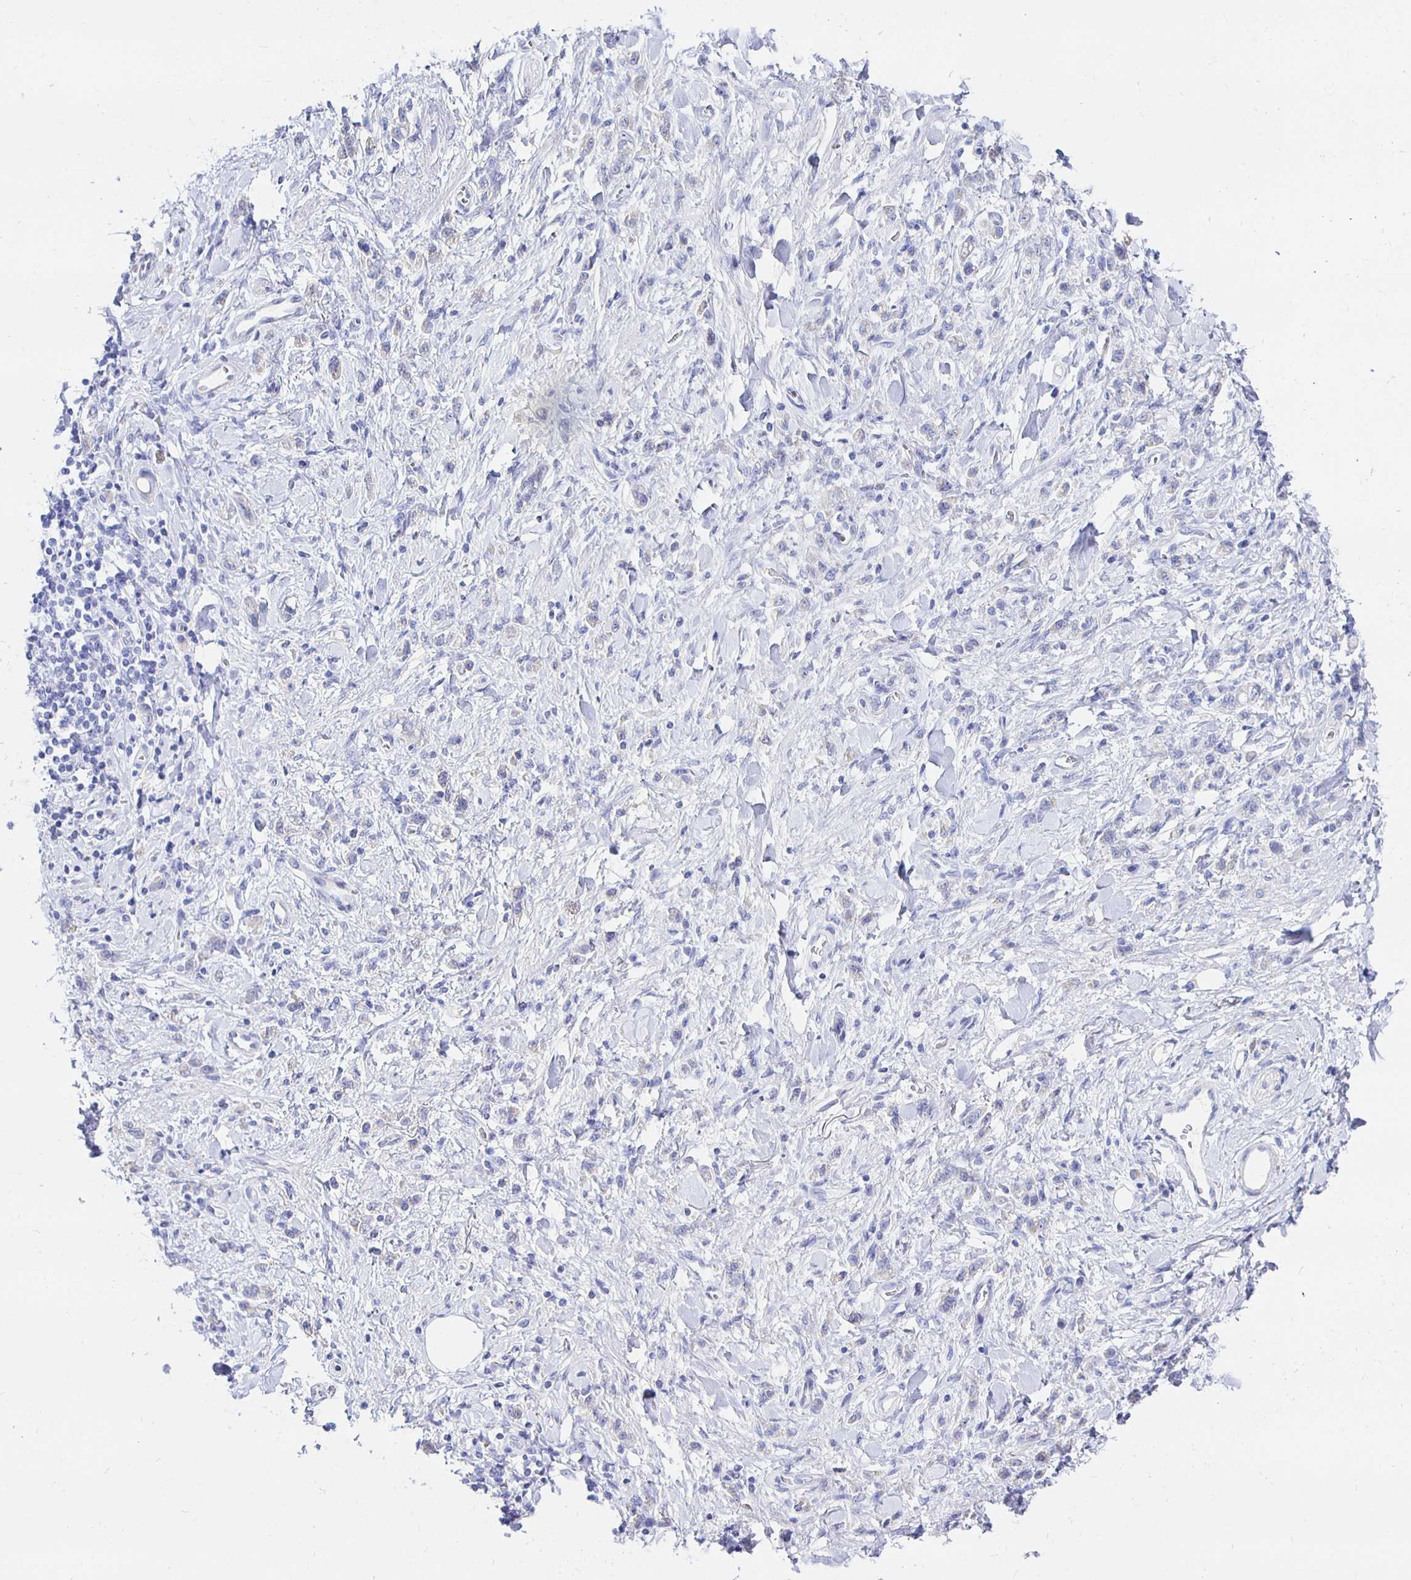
{"staining": {"intensity": "negative", "quantity": "none", "location": "none"}, "tissue": "stomach cancer", "cell_type": "Tumor cells", "image_type": "cancer", "snomed": [{"axis": "morphology", "description": "Adenocarcinoma, NOS"}, {"axis": "topography", "description": "Stomach"}], "caption": "An immunohistochemistry (IHC) image of stomach cancer is shown. There is no staining in tumor cells of stomach cancer.", "gene": "UMOD", "patient": {"sex": "male", "age": 77}}